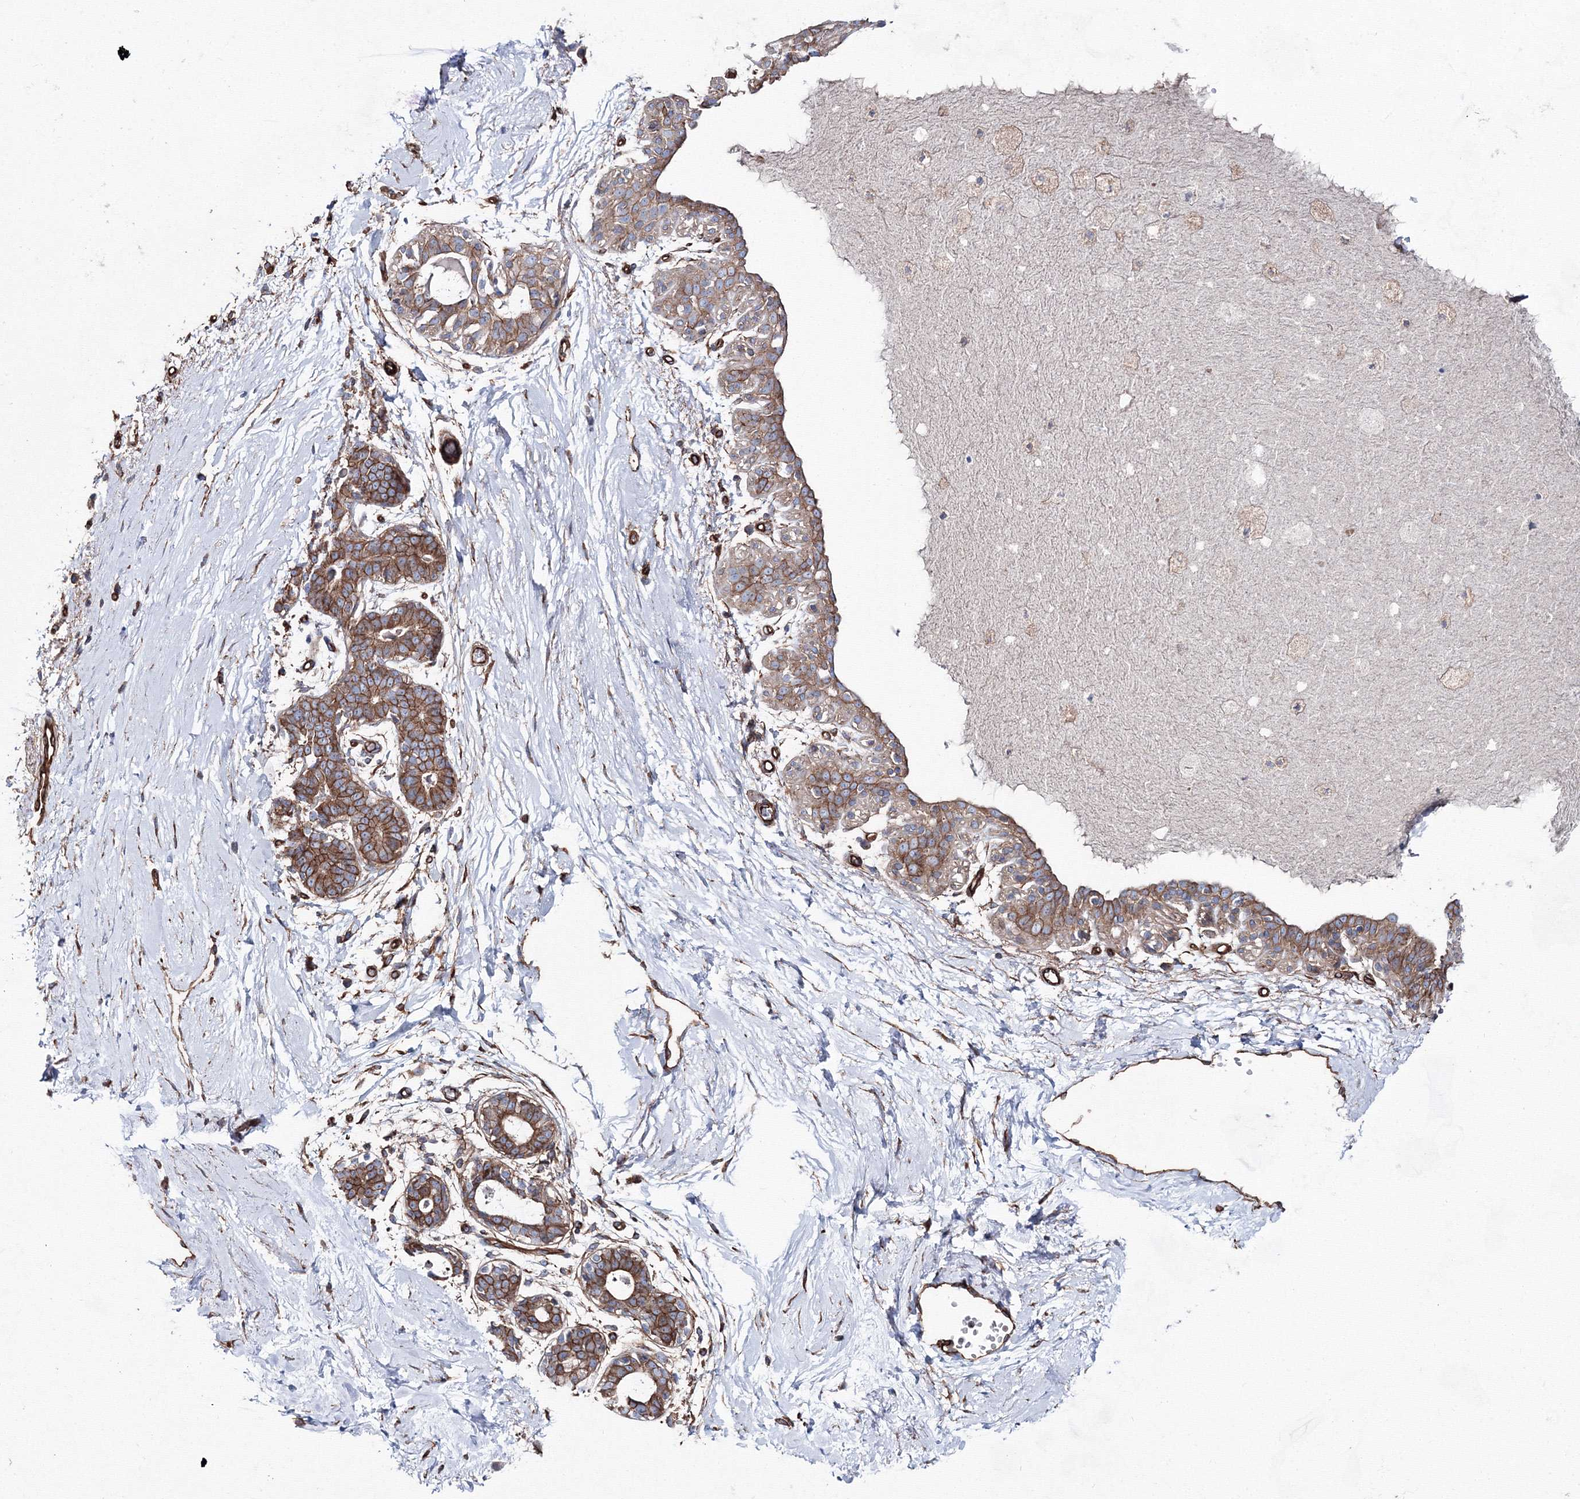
{"staining": {"intensity": "weak", "quantity": "25%-75%", "location": "cytoplasmic/membranous"}, "tissue": "breast", "cell_type": "Adipocytes", "image_type": "normal", "snomed": [{"axis": "morphology", "description": "Normal tissue, NOS"}, {"axis": "topography", "description": "Breast"}], "caption": "Normal breast reveals weak cytoplasmic/membranous positivity in about 25%-75% of adipocytes, visualized by immunohistochemistry.", "gene": "ANKRD37", "patient": {"sex": "female", "age": 45}}